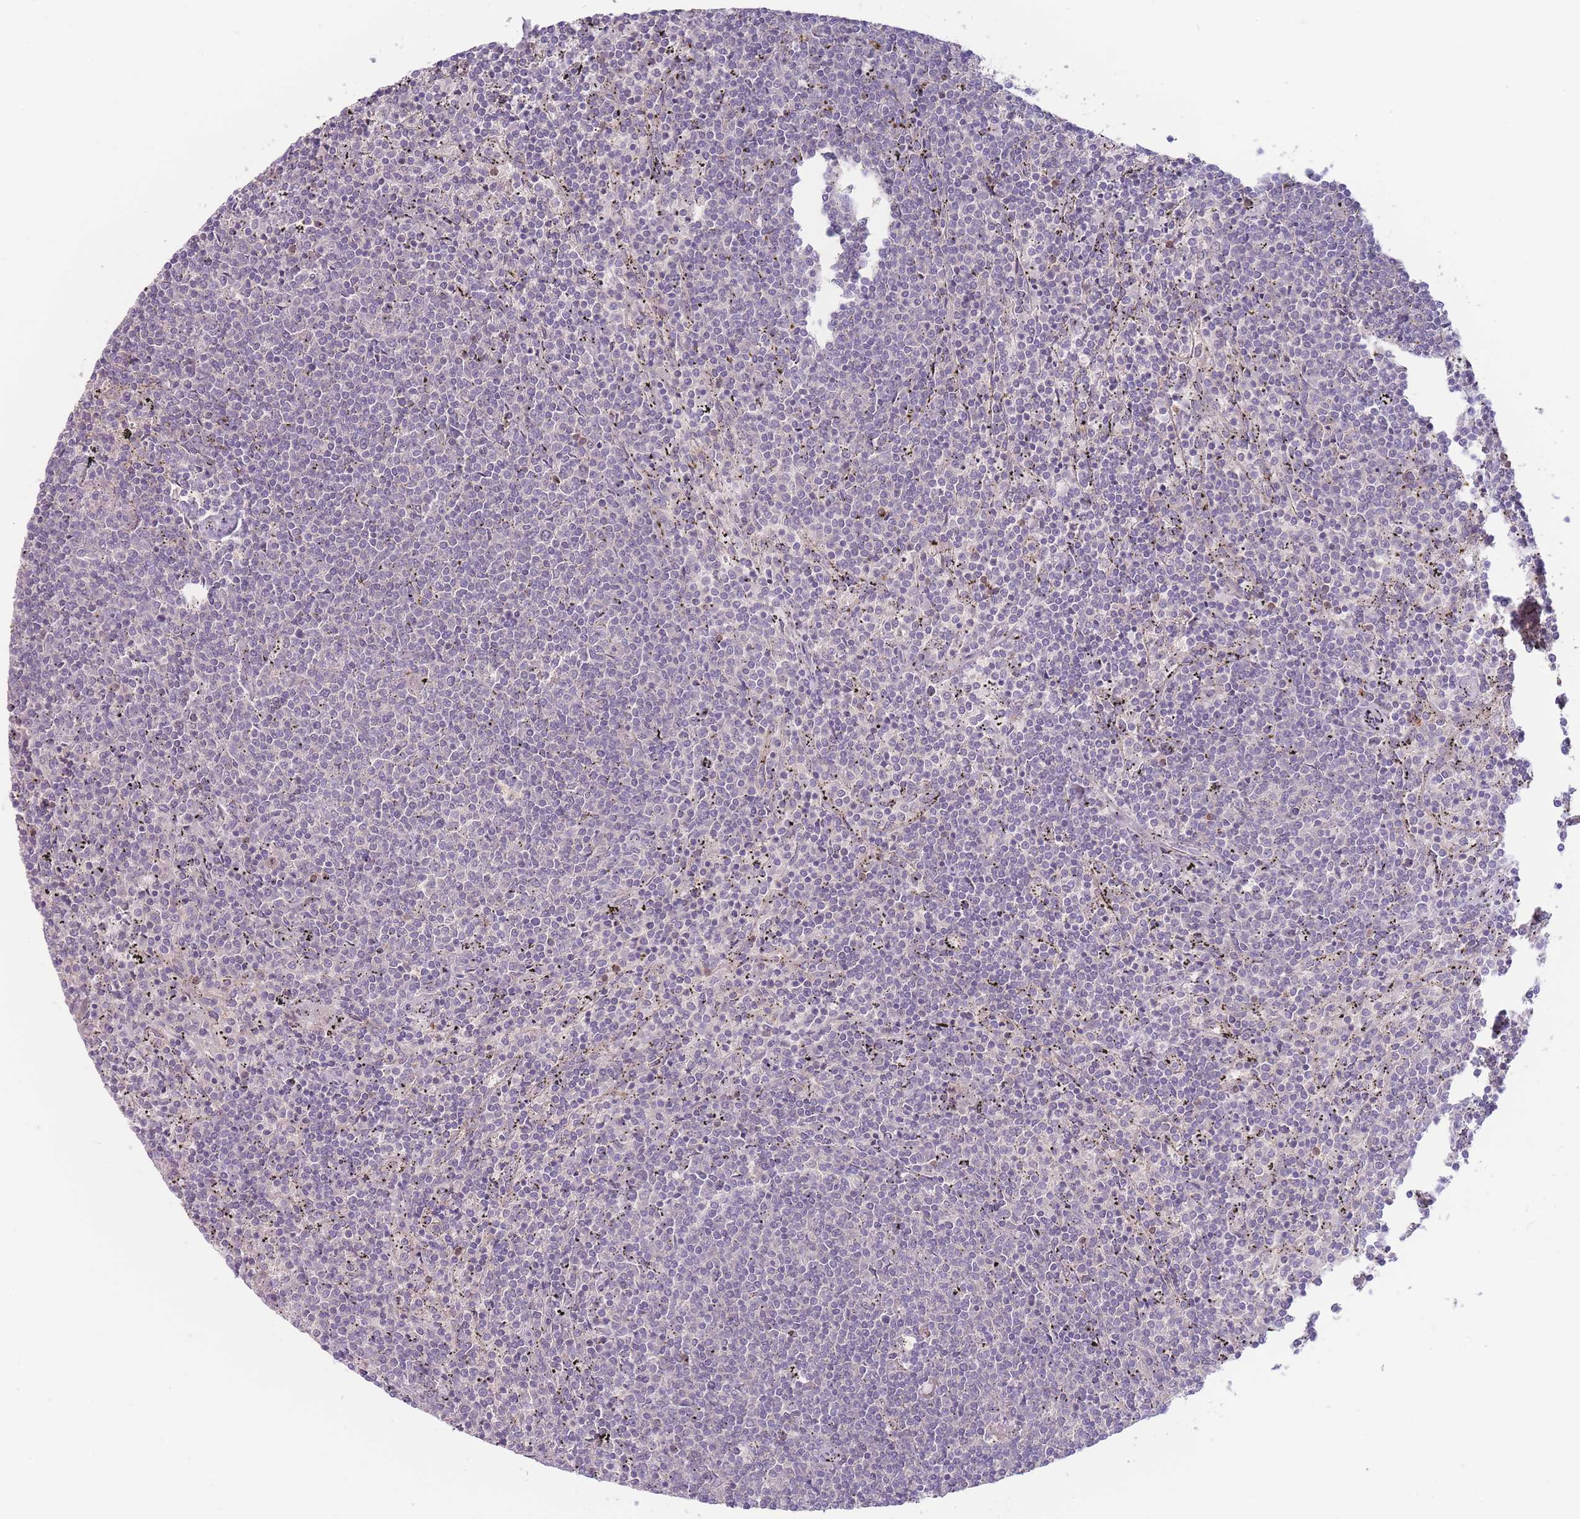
{"staining": {"intensity": "negative", "quantity": "none", "location": "none"}, "tissue": "lymphoma", "cell_type": "Tumor cells", "image_type": "cancer", "snomed": [{"axis": "morphology", "description": "Malignant lymphoma, non-Hodgkin's type, Low grade"}, {"axis": "topography", "description": "Spleen"}], "caption": "An immunohistochemistry histopathology image of lymphoma is shown. There is no staining in tumor cells of lymphoma. (Stains: DAB (3,3'-diaminobenzidine) immunohistochemistry (IHC) with hematoxylin counter stain, Microscopy: brightfield microscopy at high magnification).", "gene": "SPHKAP", "patient": {"sex": "female", "age": 50}}